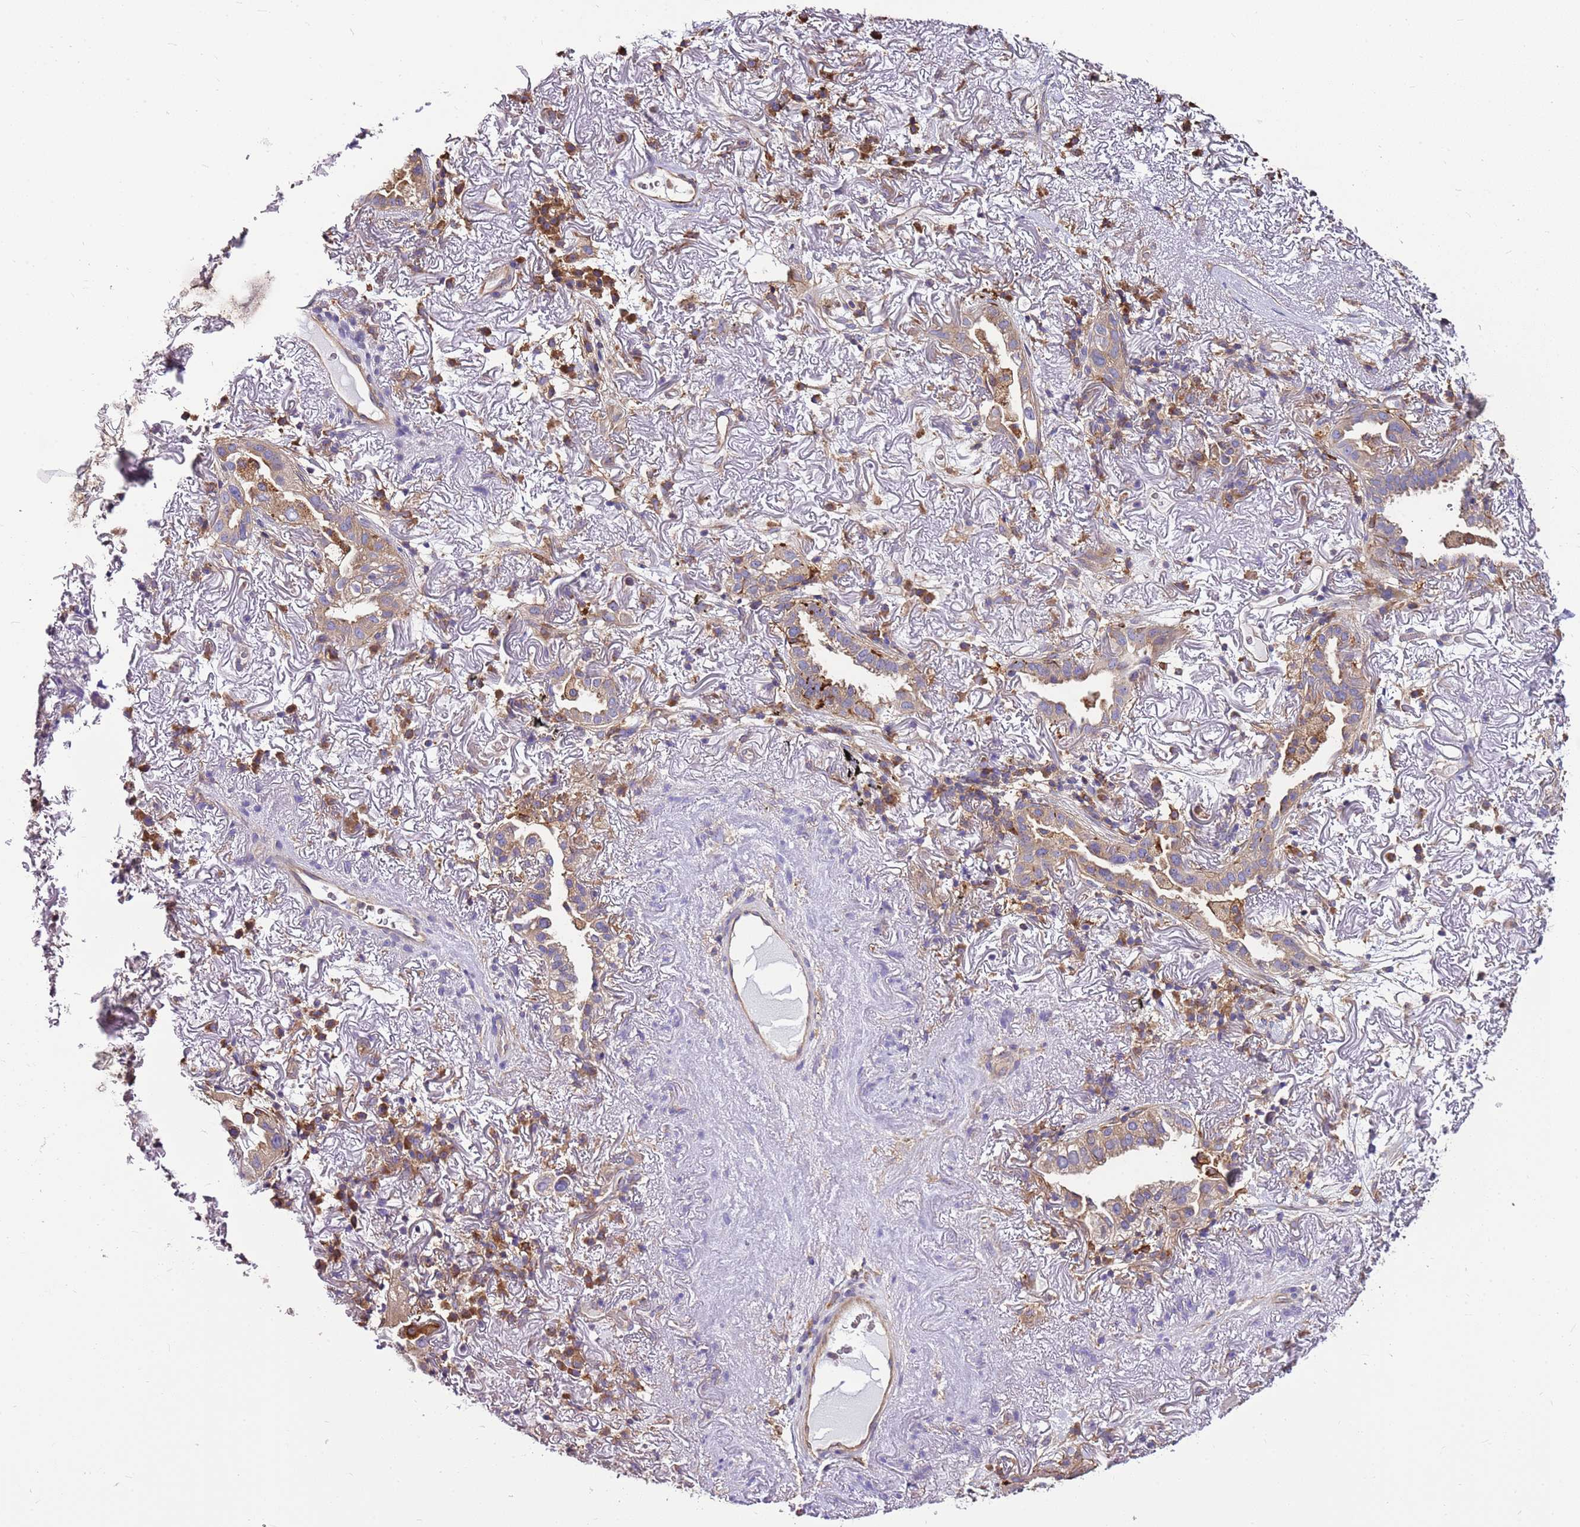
{"staining": {"intensity": "weak", "quantity": "25%-75%", "location": "cytoplasmic/membranous"}, "tissue": "lung cancer", "cell_type": "Tumor cells", "image_type": "cancer", "snomed": [{"axis": "morphology", "description": "Adenocarcinoma, NOS"}, {"axis": "topography", "description": "Lung"}], "caption": "A micrograph of lung cancer (adenocarcinoma) stained for a protein exhibits weak cytoplasmic/membranous brown staining in tumor cells.", "gene": "ATXN2L", "patient": {"sex": "female", "age": 69}}